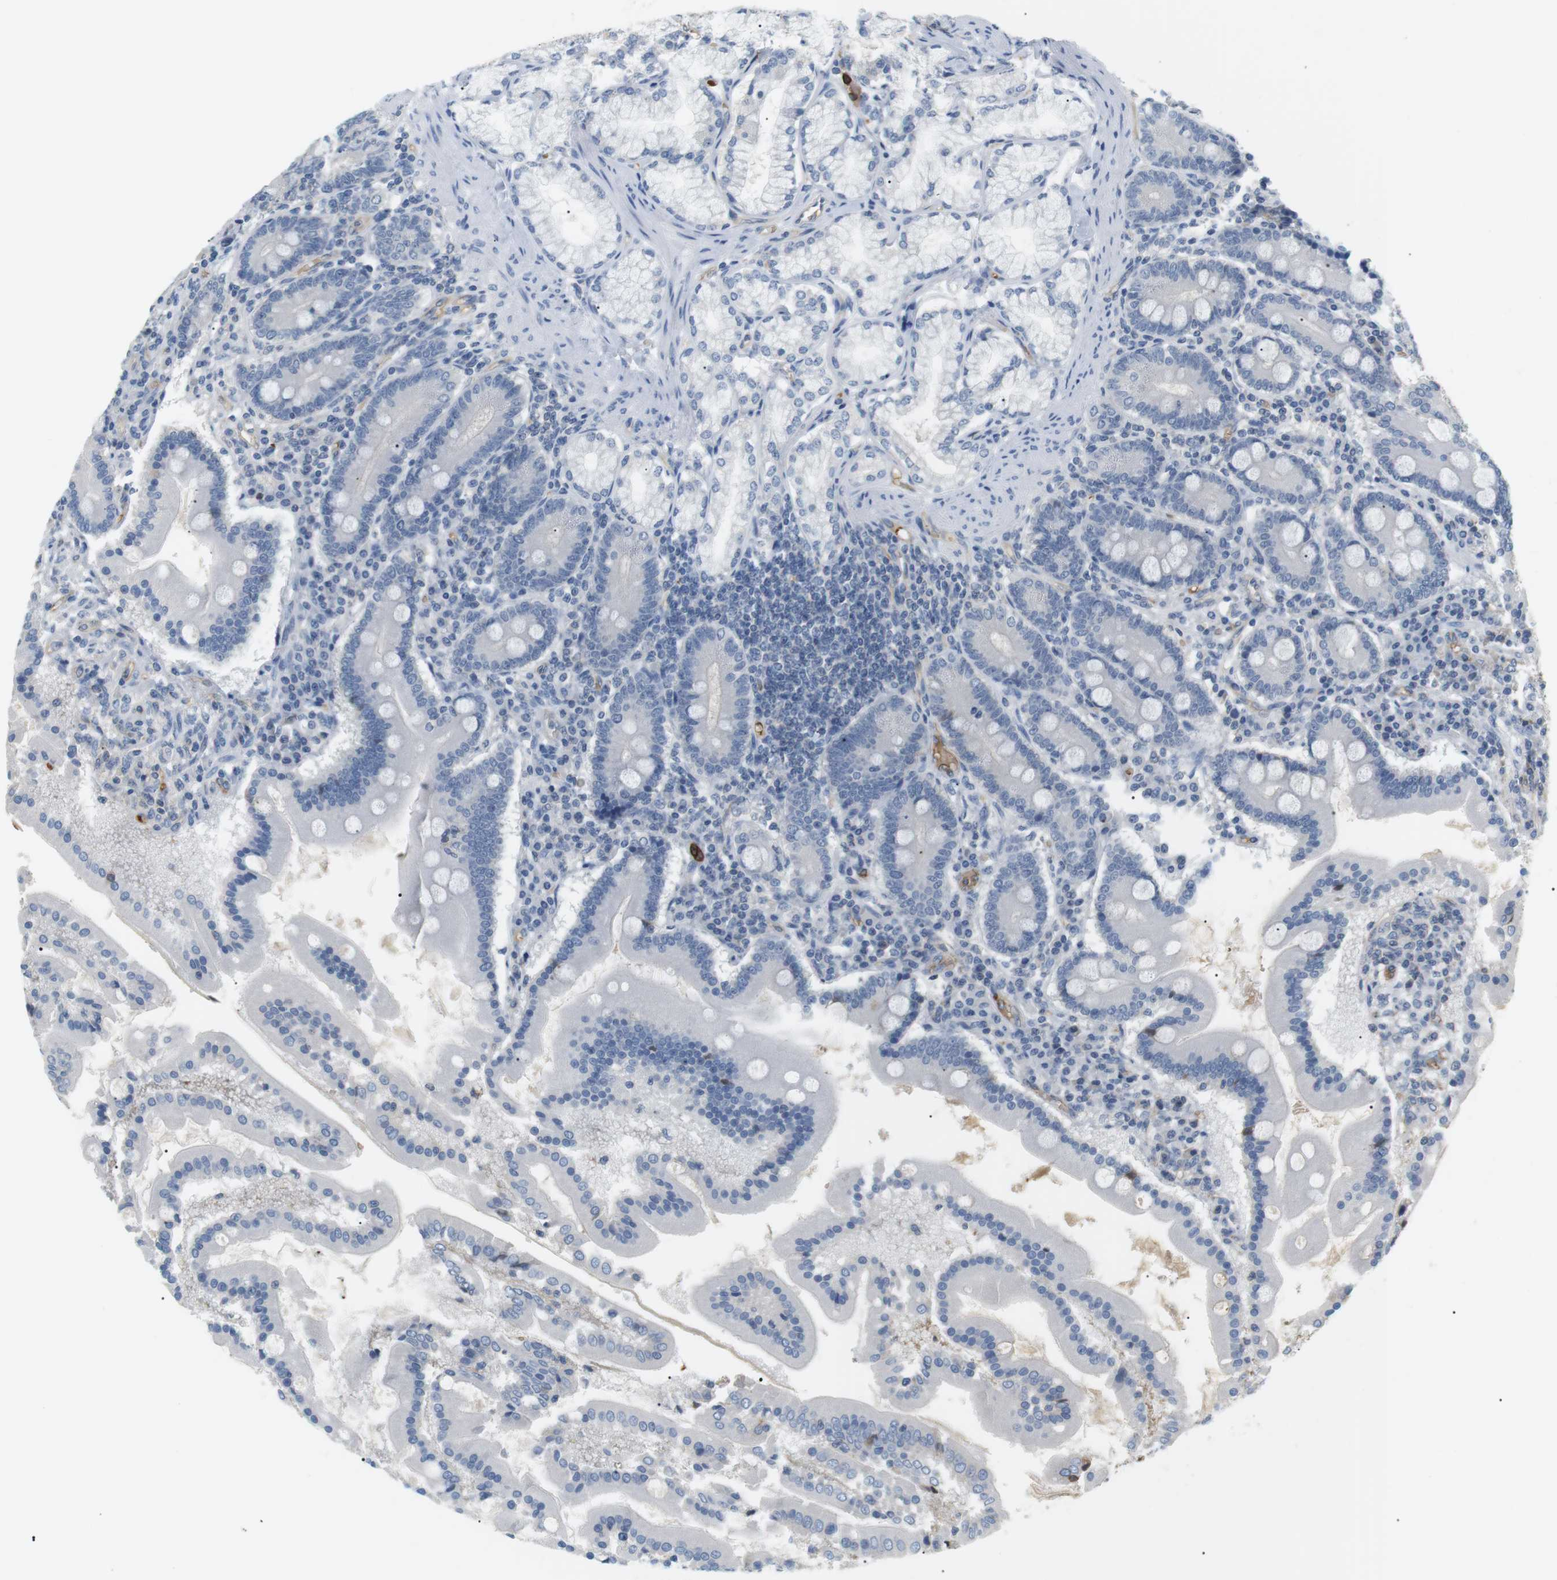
{"staining": {"intensity": "negative", "quantity": "none", "location": "none"}, "tissue": "duodenum", "cell_type": "Glandular cells", "image_type": "normal", "snomed": [{"axis": "morphology", "description": "Normal tissue, NOS"}, {"axis": "topography", "description": "Duodenum"}], "caption": "This photomicrograph is of benign duodenum stained with immunohistochemistry to label a protein in brown with the nuclei are counter-stained blue. There is no staining in glandular cells.", "gene": "ADCY10", "patient": {"sex": "male", "age": 50}}